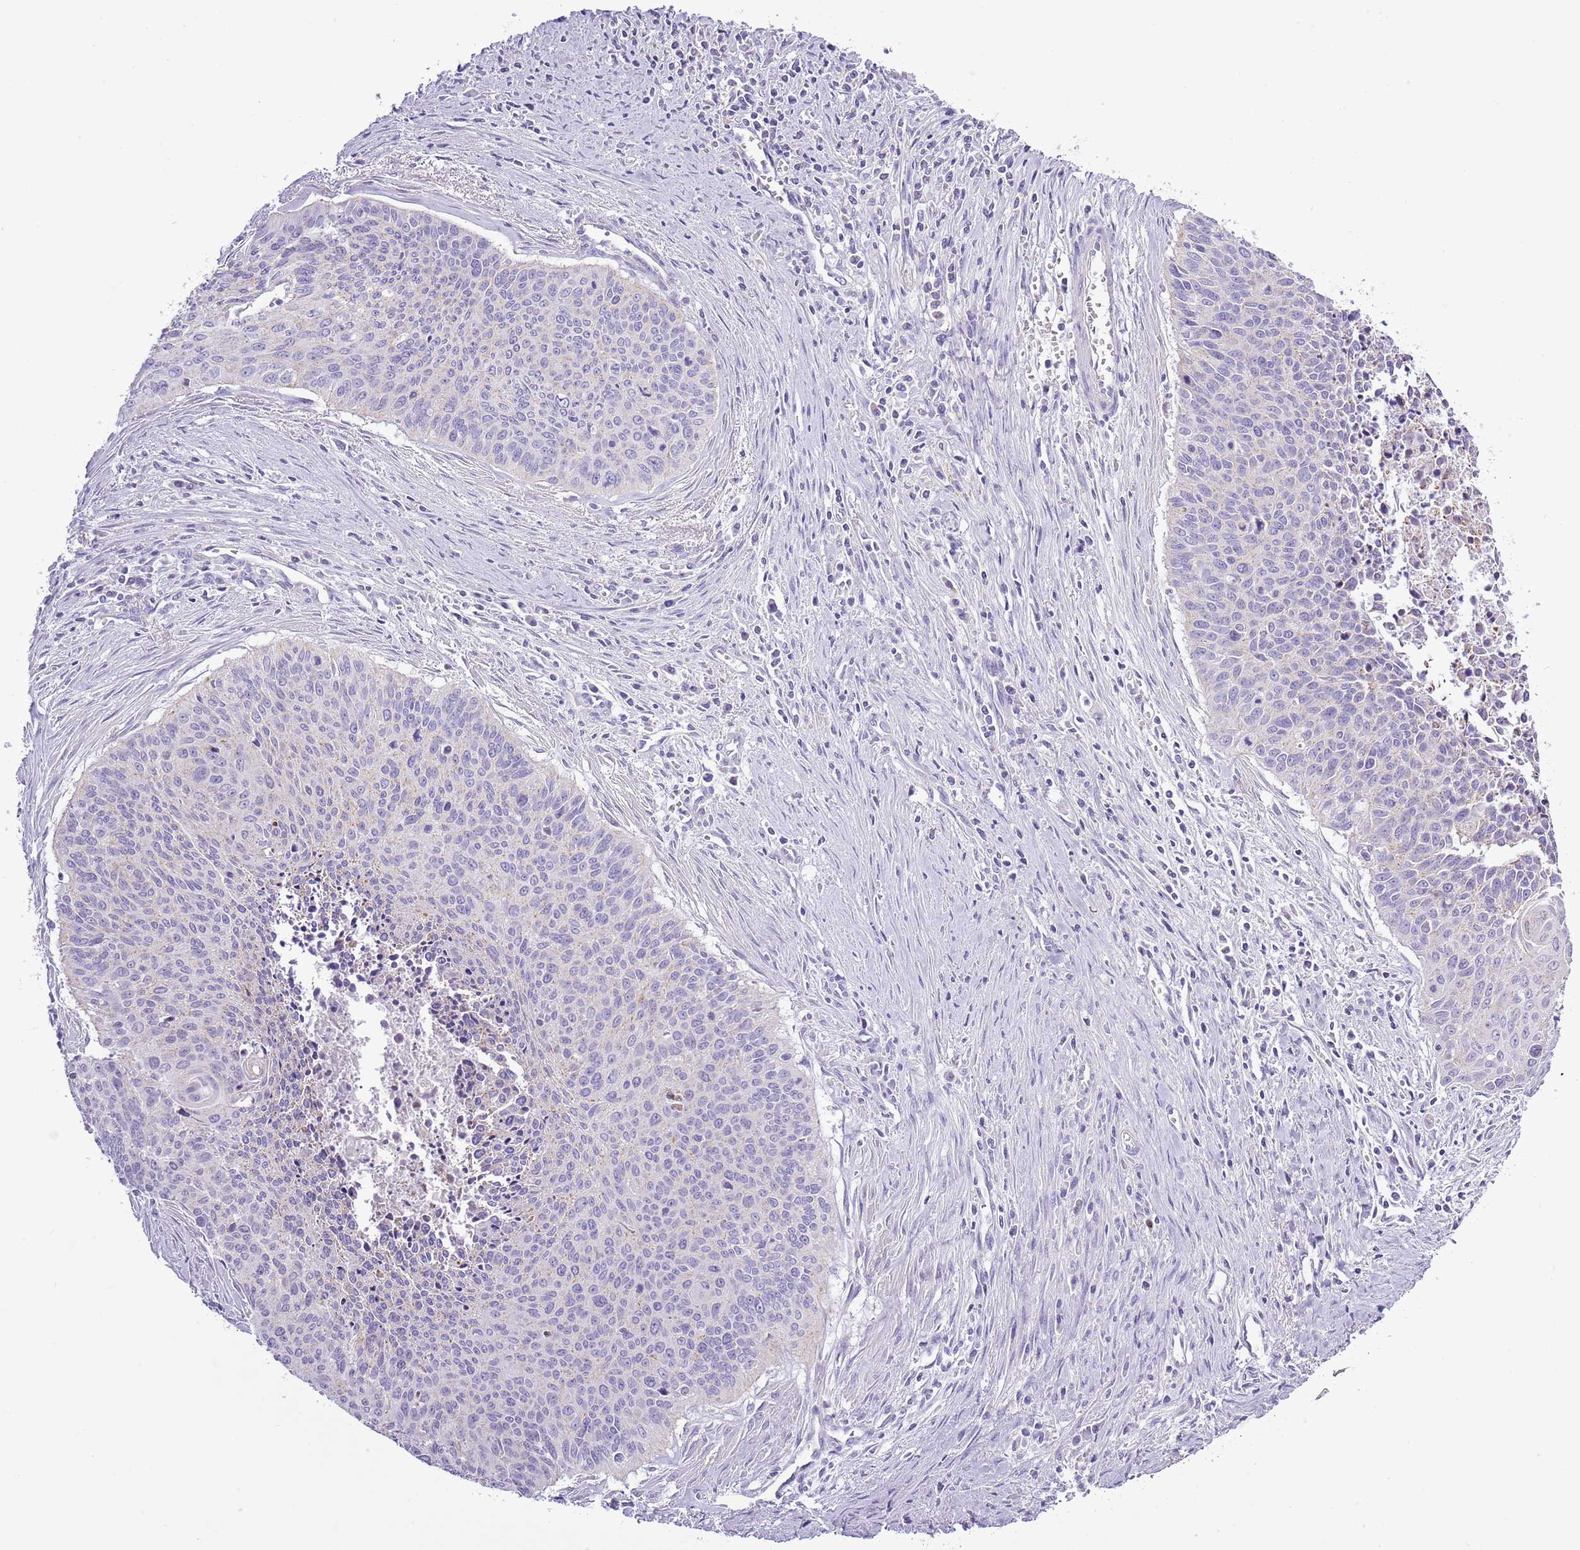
{"staining": {"intensity": "negative", "quantity": "none", "location": "none"}, "tissue": "cervical cancer", "cell_type": "Tumor cells", "image_type": "cancer", "snomed": [{"axis": "morphology", "description": "Squamous cell carcinoma, NOS"}, {"axis": "topography", "description": "Cervix"}], "caption": "This is an IHC micrograph of human cervical cancer (squamous cell carcinoma). There is no positivity in tumor cells.", "gene": "SLC23A1", "patient": {"sex": "female", "age": 55}}